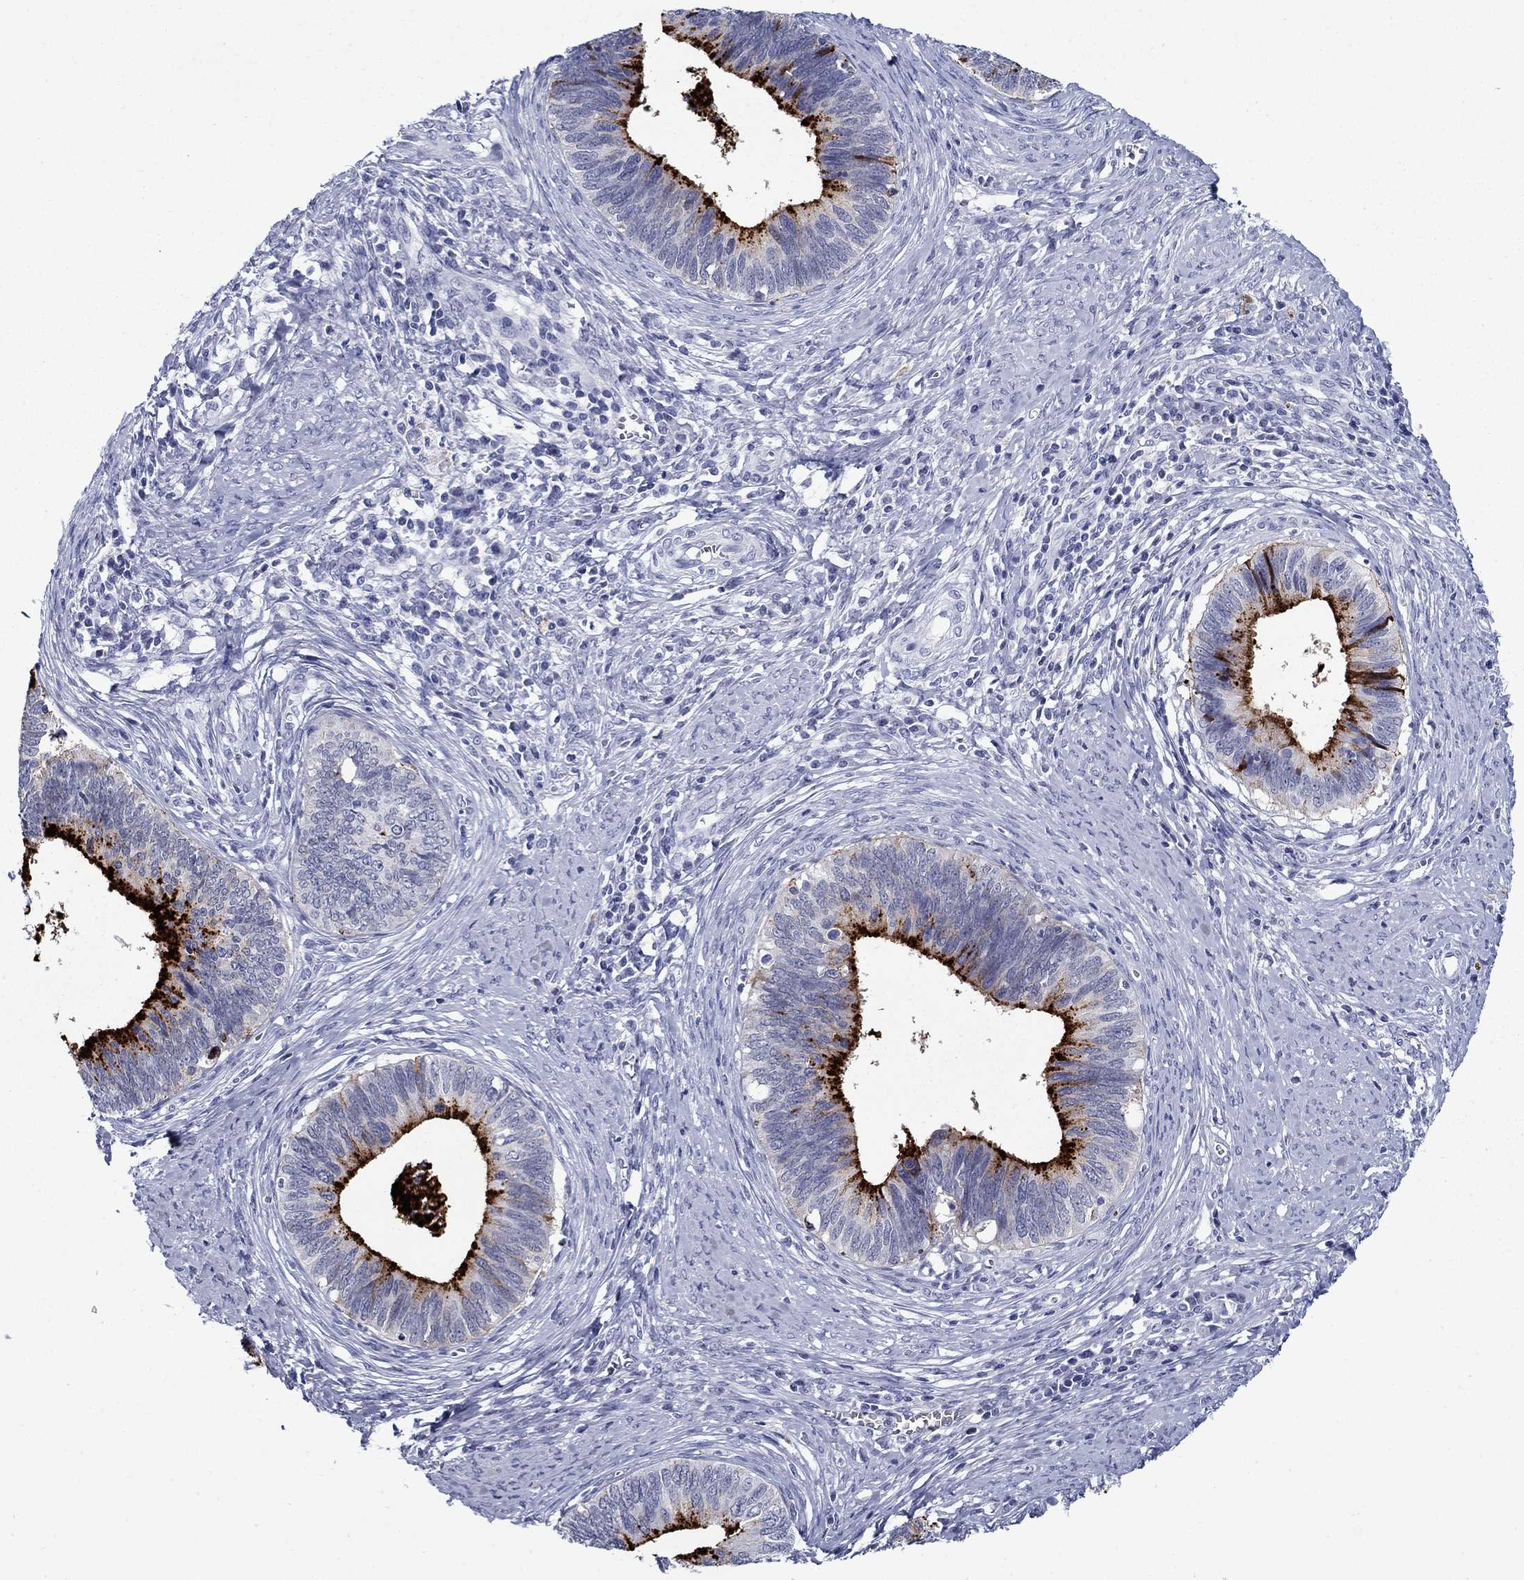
{"staining": {"intensity": "strong", "quantity": "25%-75%", "location": "cytoplasmic/membranous"}, "tissue": "cervical cancer", "cell_type": "Tumor cells", "image_type": "cancer", "snomed": [{"axis": "morphology", "description": "Adenocarcinoma, NOS"}, {"axis": "topography", "description": "Cervix"}], "caption": "The immunohistochemical stain highlights strong cytoplasmic/membranous expression in tumor cells of cervical cancer (adenocarcinoma) tissue.", "gene": "C4orf19", "patient": {"sex": "female", "age": 42}}